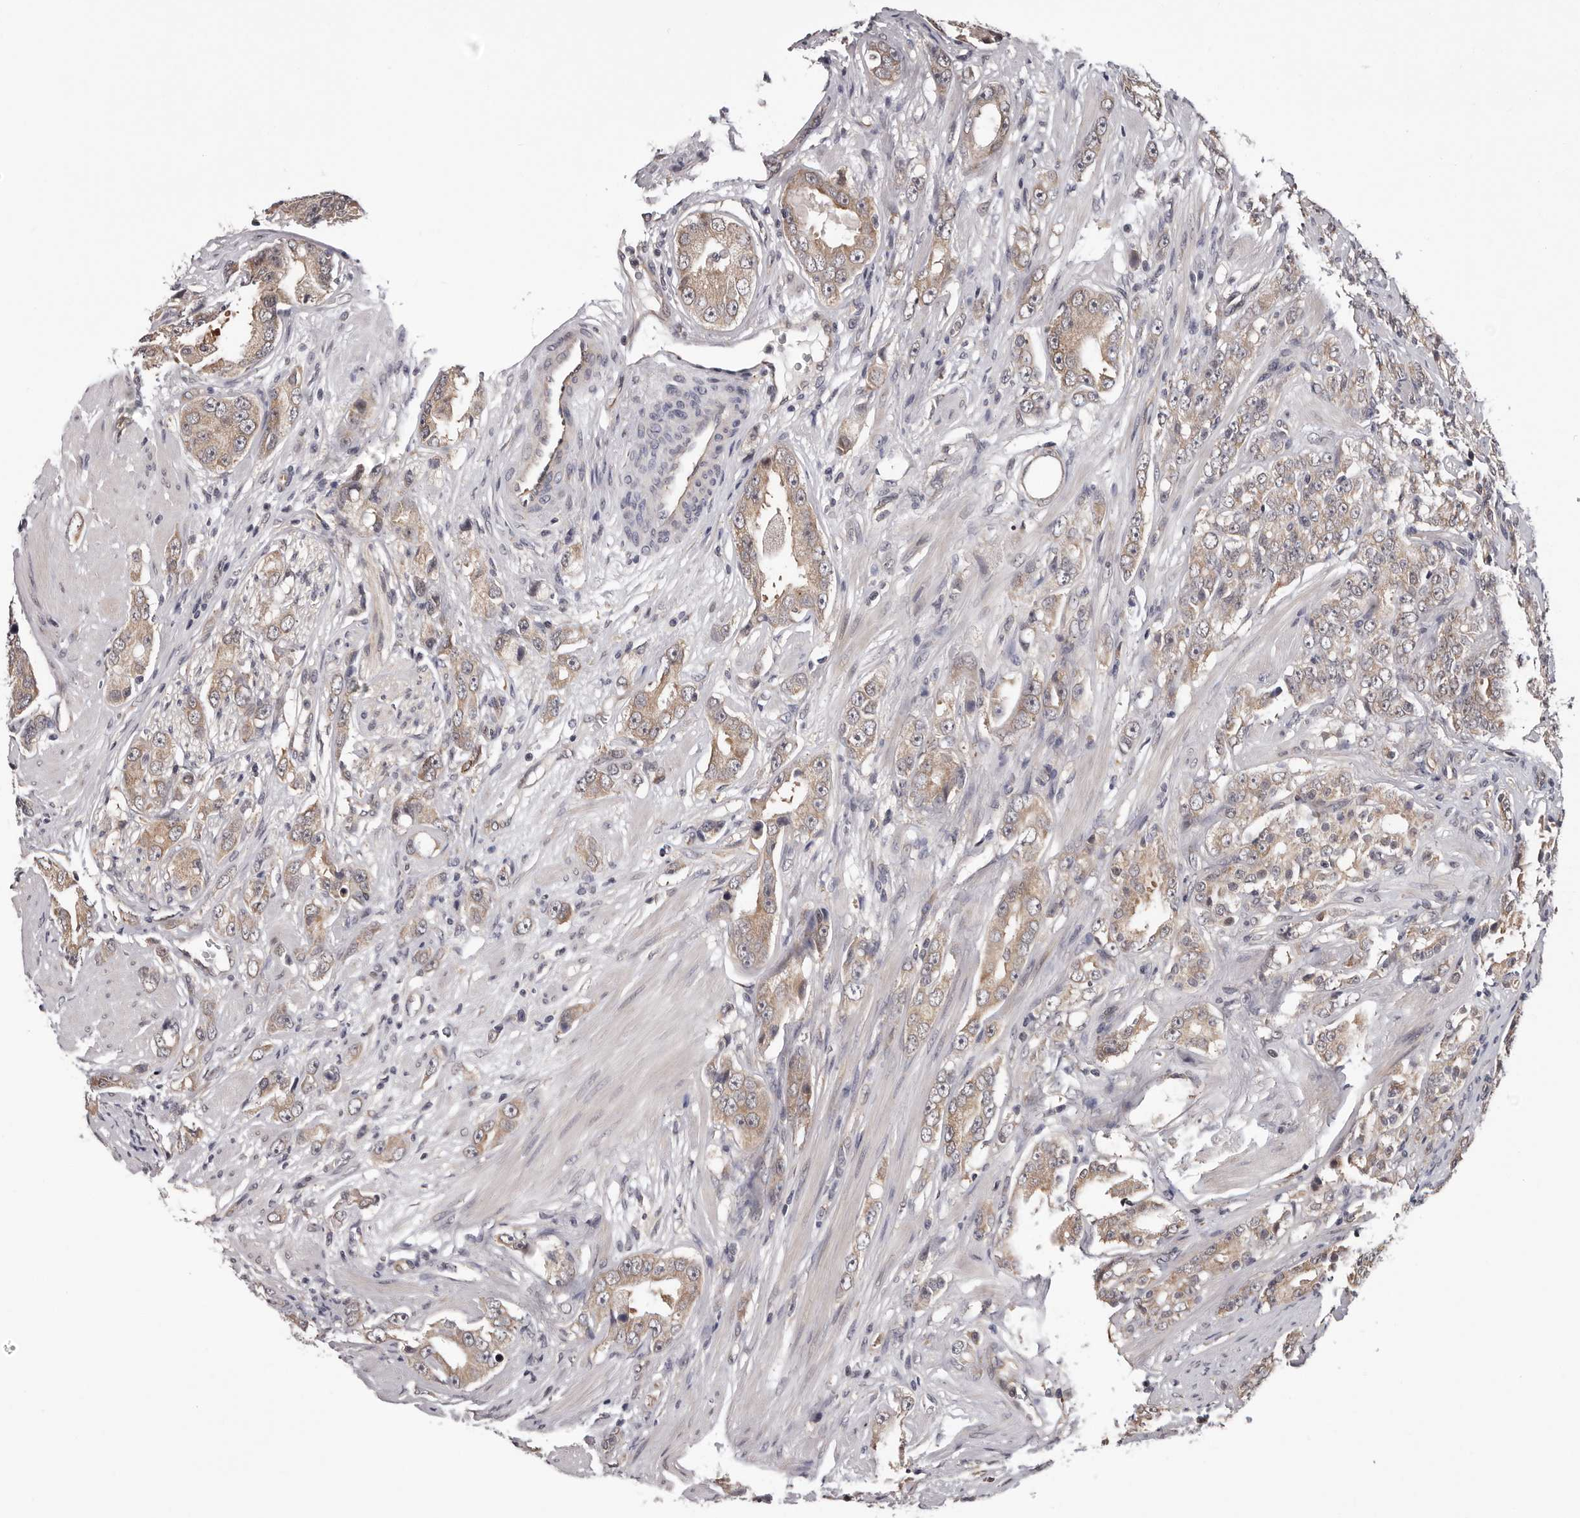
{"staining": {"intensity": "weak", "quantity": ">75%", "location": "cytoplasmic/membranous"}, "tissue": "prostate cancer", "cell_type": "Tumor cells", "image_type": "cancer", "snomed": [{"axis": "morphology", "description": "Adenocarcinoma, Medium grade"}, {"axis": "topography", "description": "Prostate"}], "caption": "Prostate cancer (medium-grade adenocarcinoma) stained with a brown dye displays weak cytoplasmic/membranous positive positivity in approximately >75% of tumor cells.", "gene": "MED8", "patient": {"sex": "male", "age": 53}}